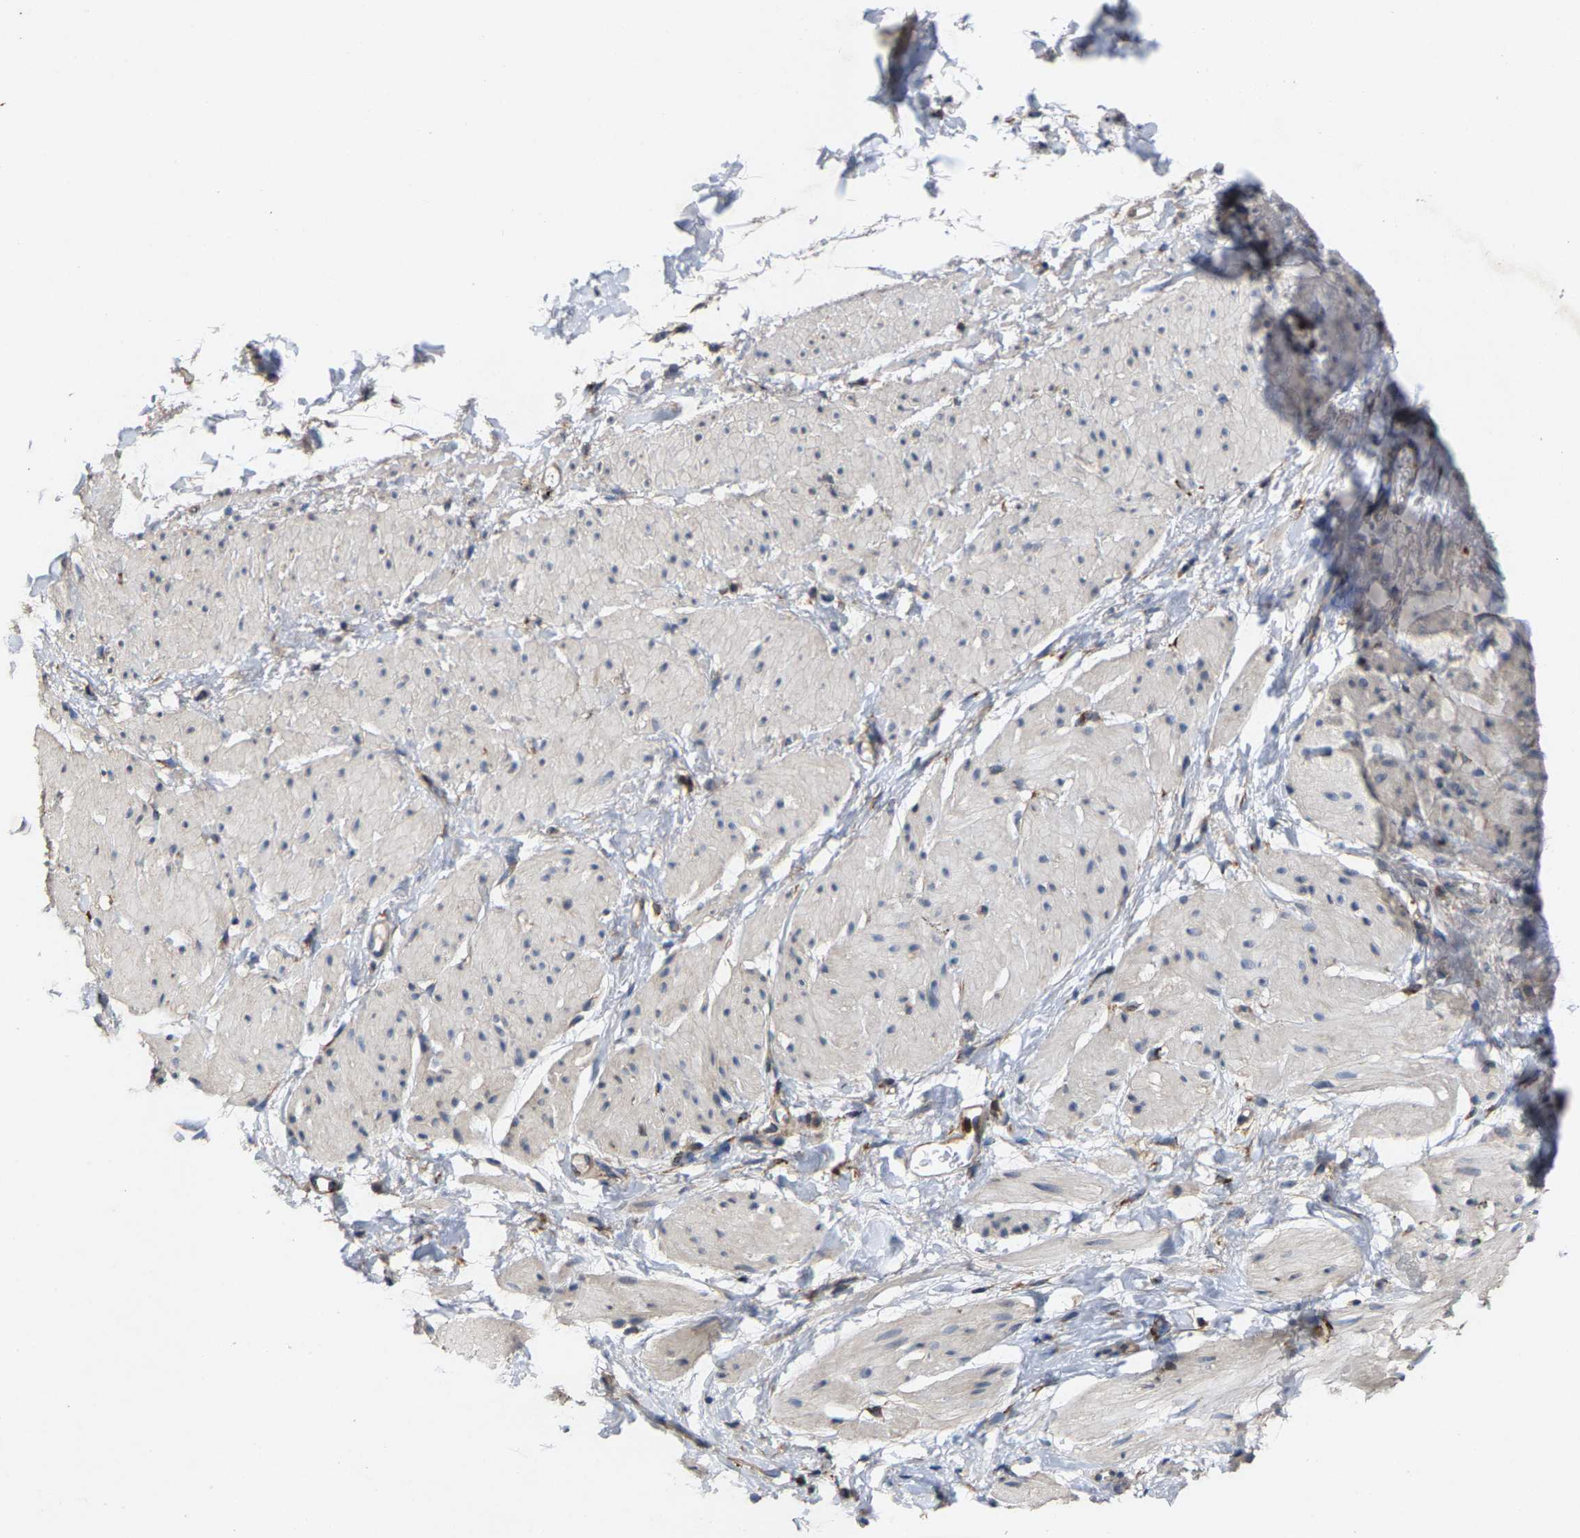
{"staining": {"intensity": "weak", "quantity": "25%-75%", "location": "cytoplasmic/membranous"}, "tissue": "smooth muscle", "cell_type": "Smooth muscle cells", "image_type": "normal", "snomed": [{"axis": "morphology", "description": "Normal tissue, NOS"}, {"axis": "topography", "description": "Smooth muscle"}], "caption": "Immunohistochemical staining of normal smooth muscle shows weak cytoplasmic/membranous protein positivity in approximately 25%-75% of smooth muscle cells. (DAB (3,3'-diaminobenzidine) IHC, brown staining for protein, blue staining for nuclei).", "gene": "FGD3", "patient": {"sex": "male", "age": 16}}